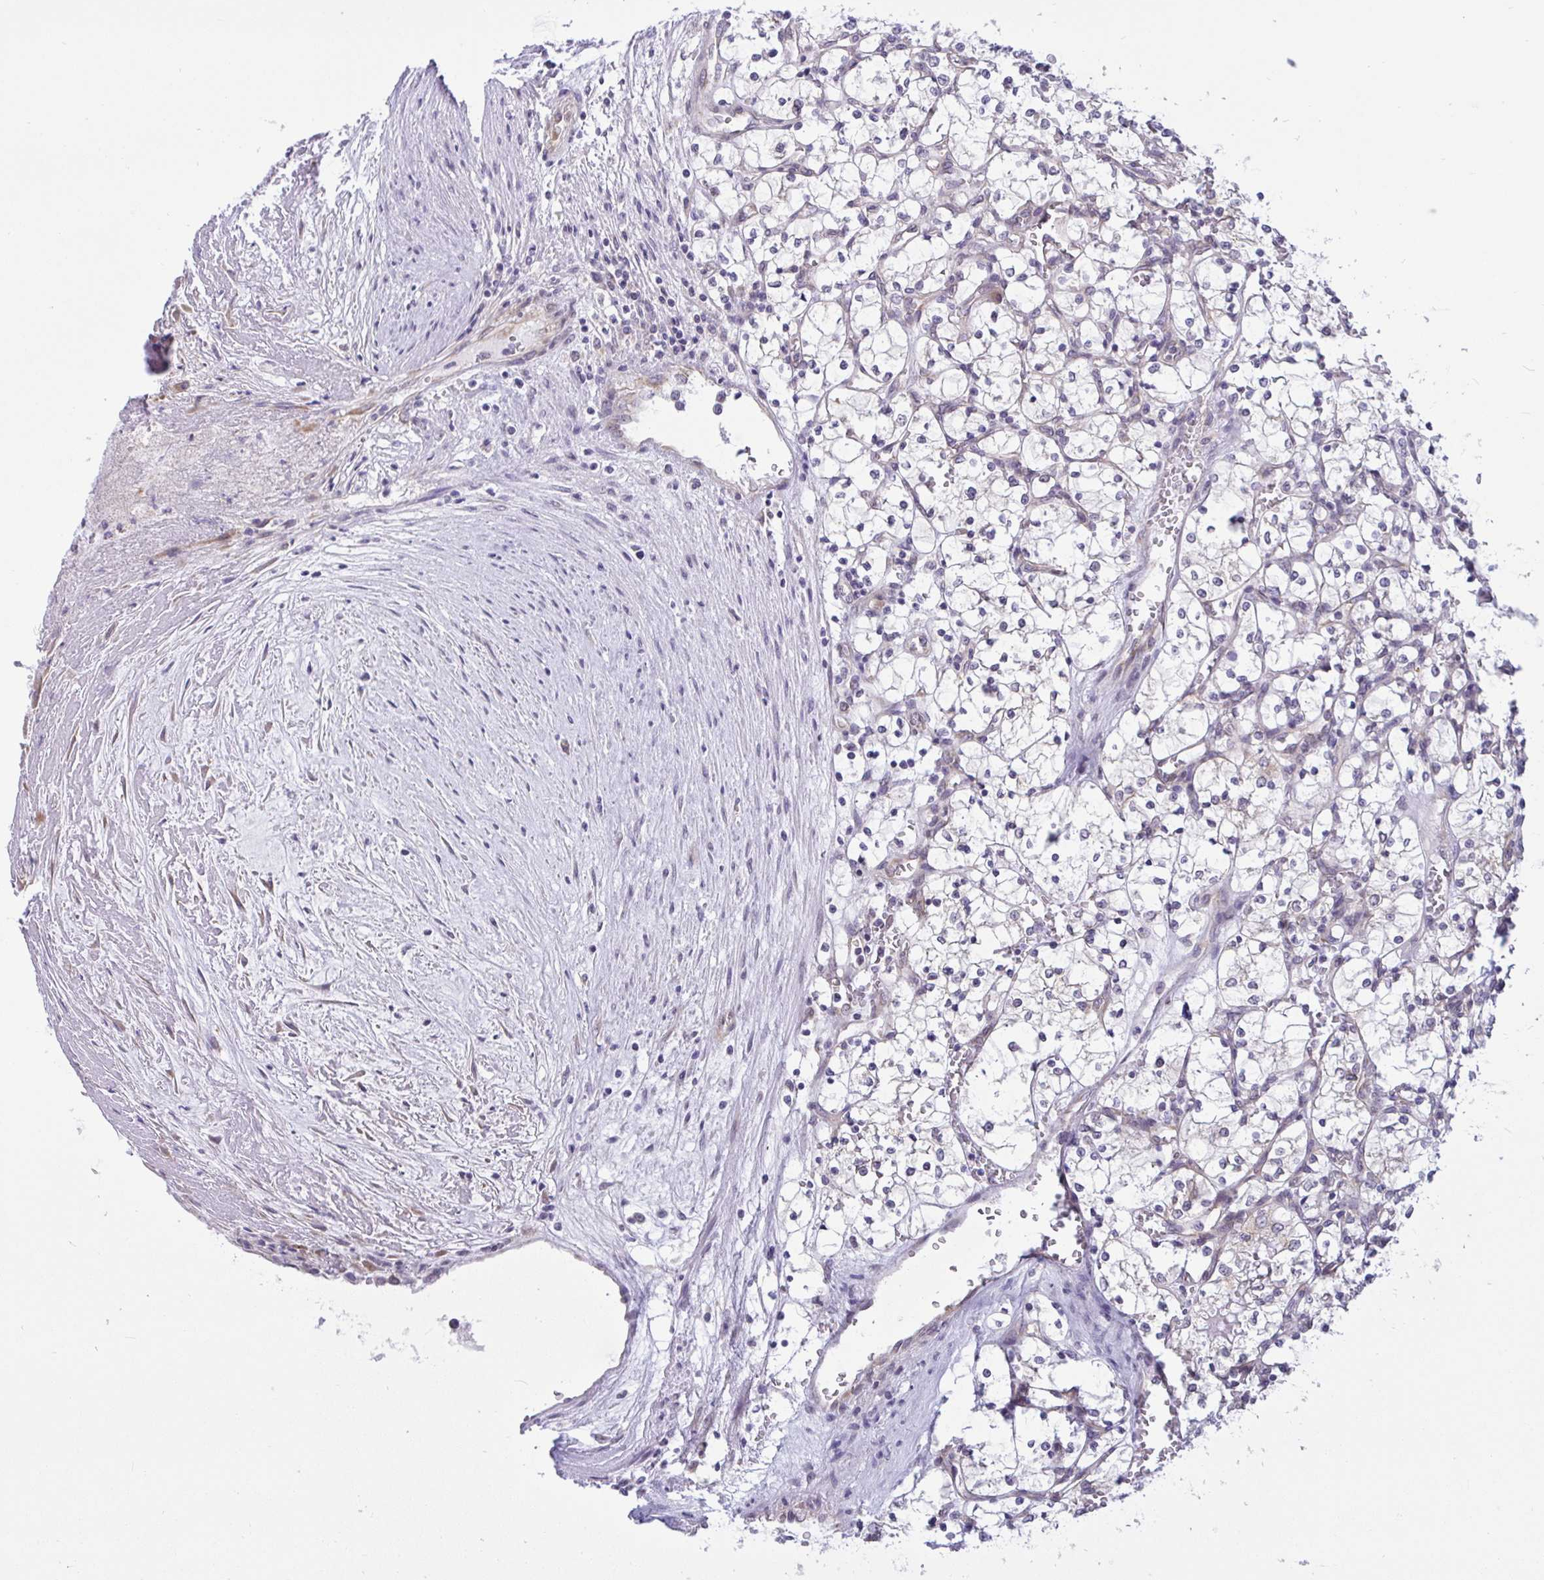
{"staining": {"intensity": "negative", "quantity": "none", "location": "none"}, "tissue": "renal cancer", "cell_type": "Tumor cells", "image_type": "cancer", "snomed": [{"axis": "morphology", "description": "Adenocarcinoma, NOS"}, {"axis": "topography", "description": "Kidney"}], "caption": "There is no significant expression in tumor cells of renal cancer (adenocarcinoma).", "gene": "CAMLG", "patient": {"sex": "female", "age": 69}}